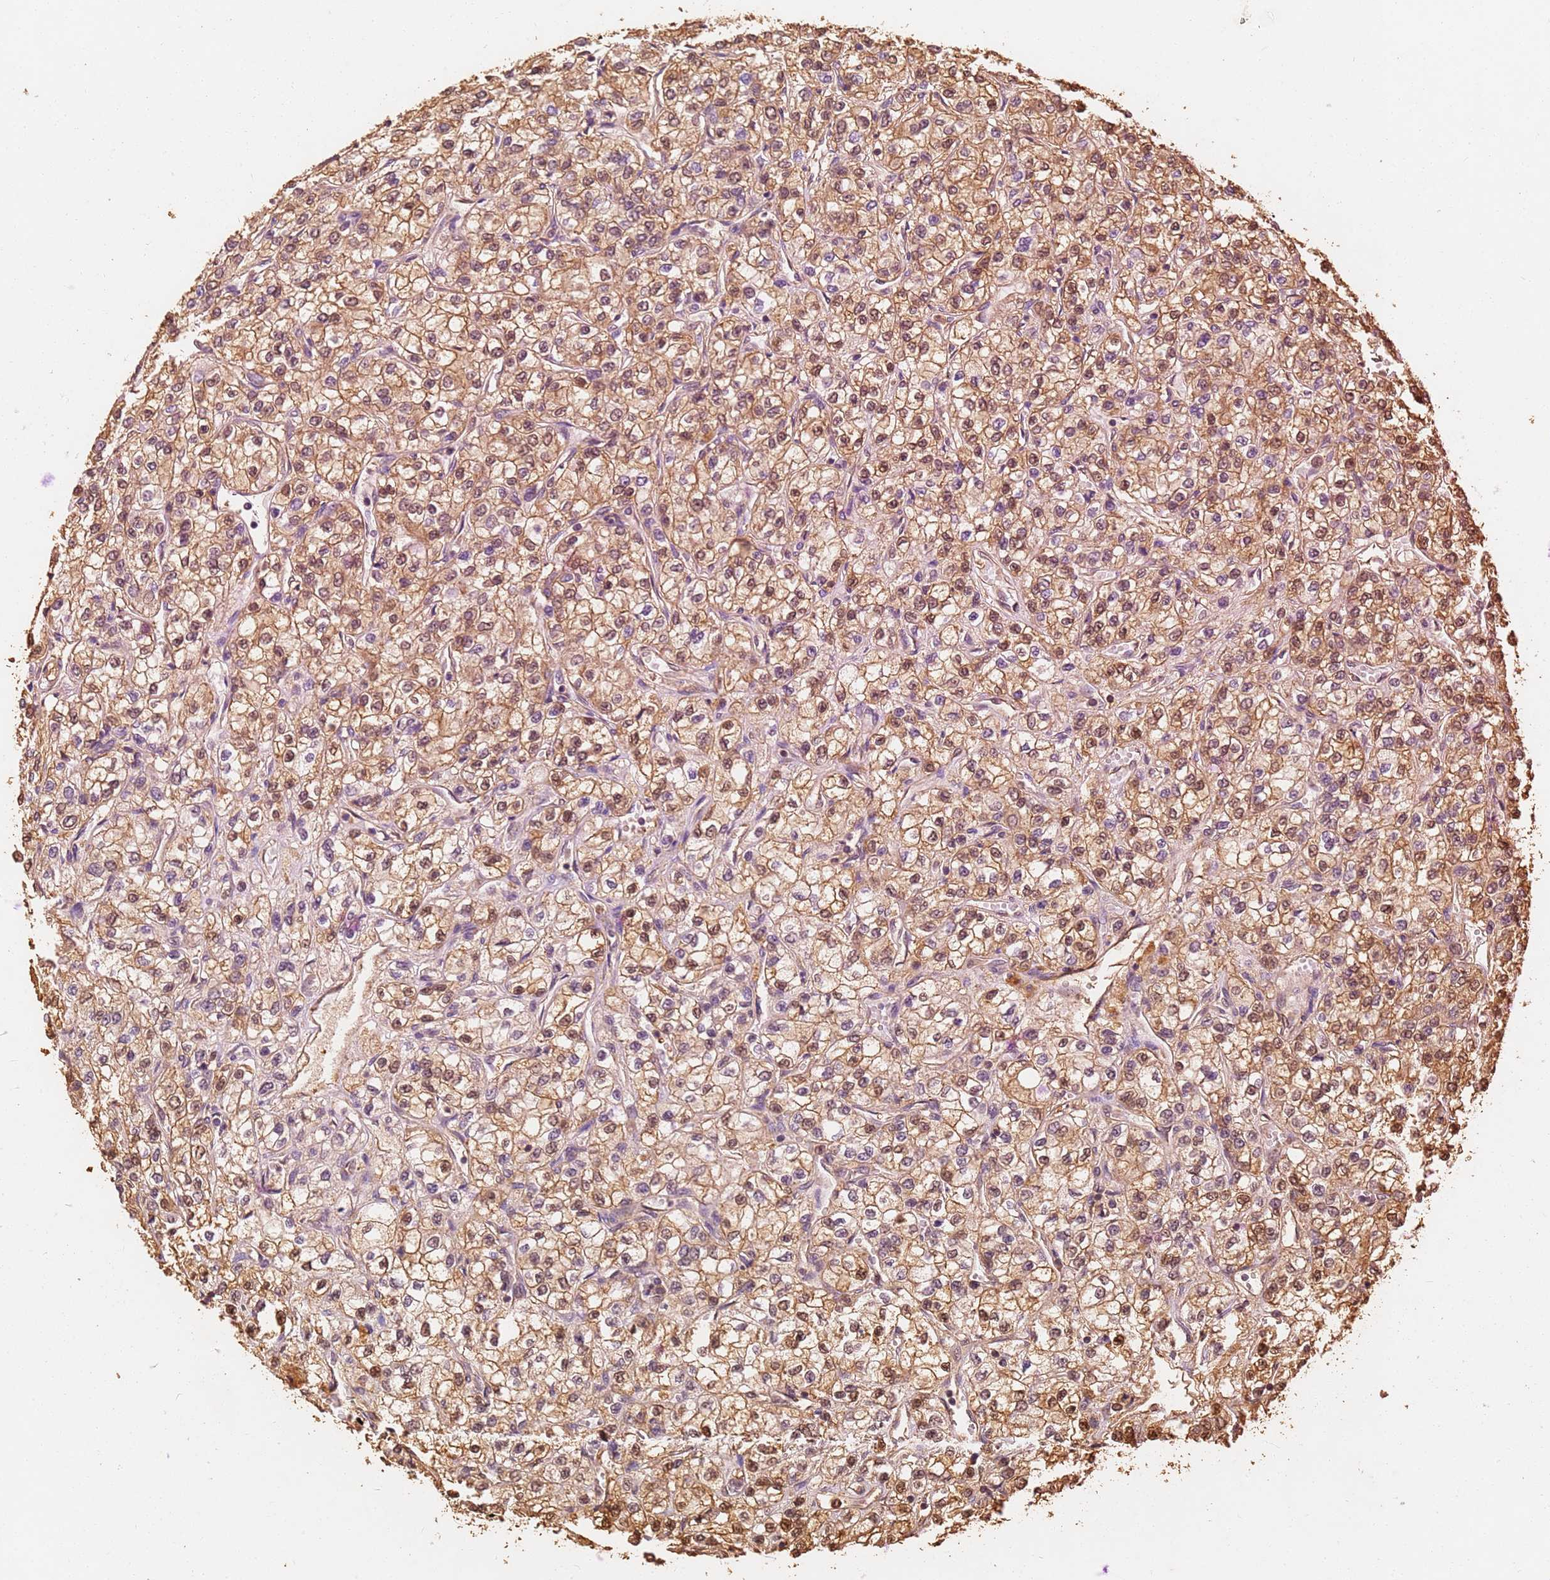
{"staining": {"intensity": "moderate", "quantity": ">75%", "location": "cytoplasmic/membranous,nuclear"}, "tissue": "renal cancer", "cell_type": "Tumor cells", "image_type": "cancer", "snomed": [{"axis": "morphology", "description": "Adenocarcinoma, NOS"}, {"axis": "topography", "description": "Kidney"}], "caption": "About >75% of tumor cells in human renal cancer demonstrate moderate cytoplasmic/membranous and nuclear protein expression as visualized by brown immunohistochemical staining.", "gene": "JAK2", "patient": {"sex": "male", "age": 80}}